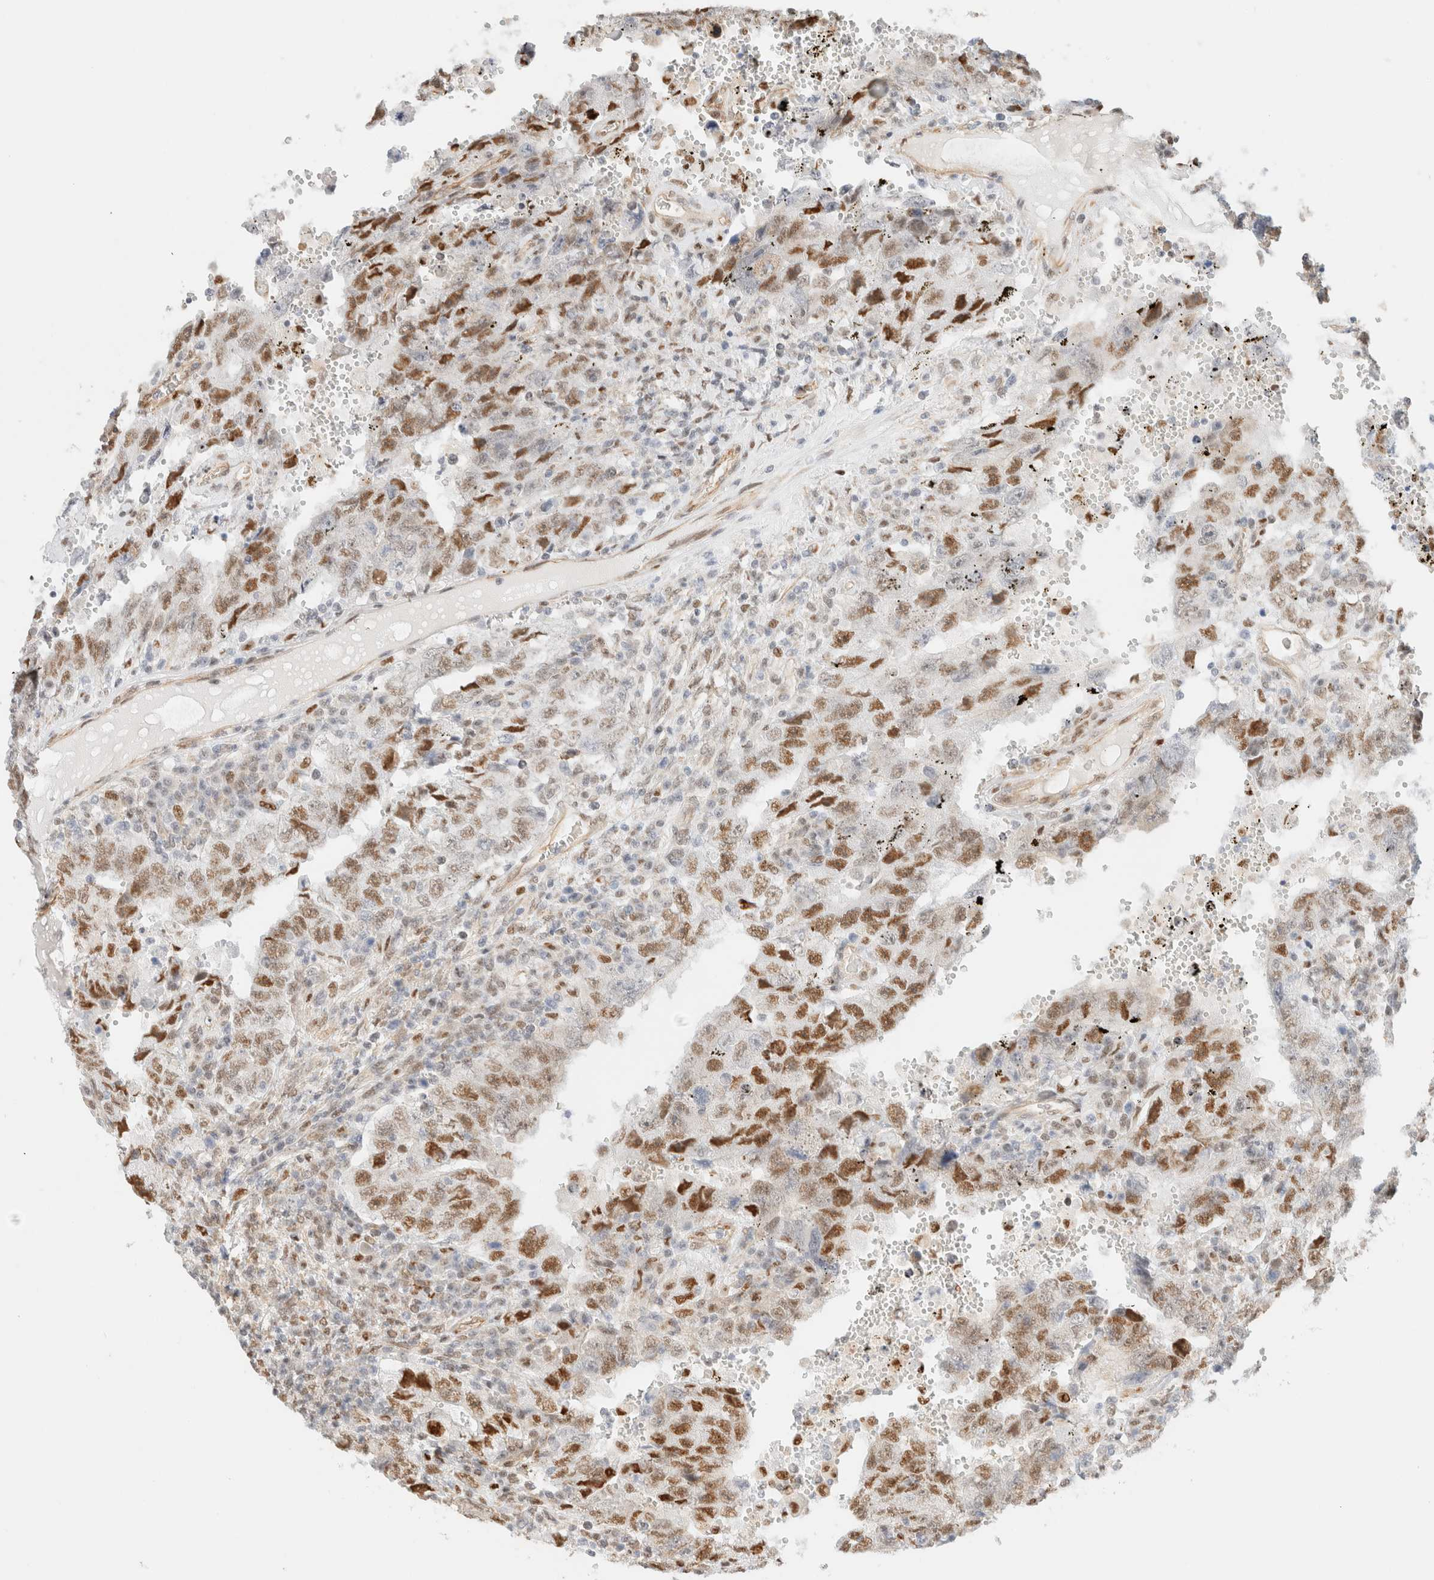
{"staining": {"intensity": "strong", "quantity": "25%-75%", "location": "nuclear"}, "tissue": "testis cancer", "cell_type": "Tumor cells", "image_type": "cancer", "snomed": [{"axis": "morphology", "description": "Carcinoma, Embryonal, NOS"}, {"axis": "topography", "description": "Testis"}], "caption": "An immunohistochemistry histopathology image of neoplastic tissue is shown. Protein staining in brown labels strong nuclear positivity in testis cancer within tumor cells. (IHC, brightfield microscopy, high magnification).", "gene": "ARID5A", "patient": {"sex": "male", "age": 26}}